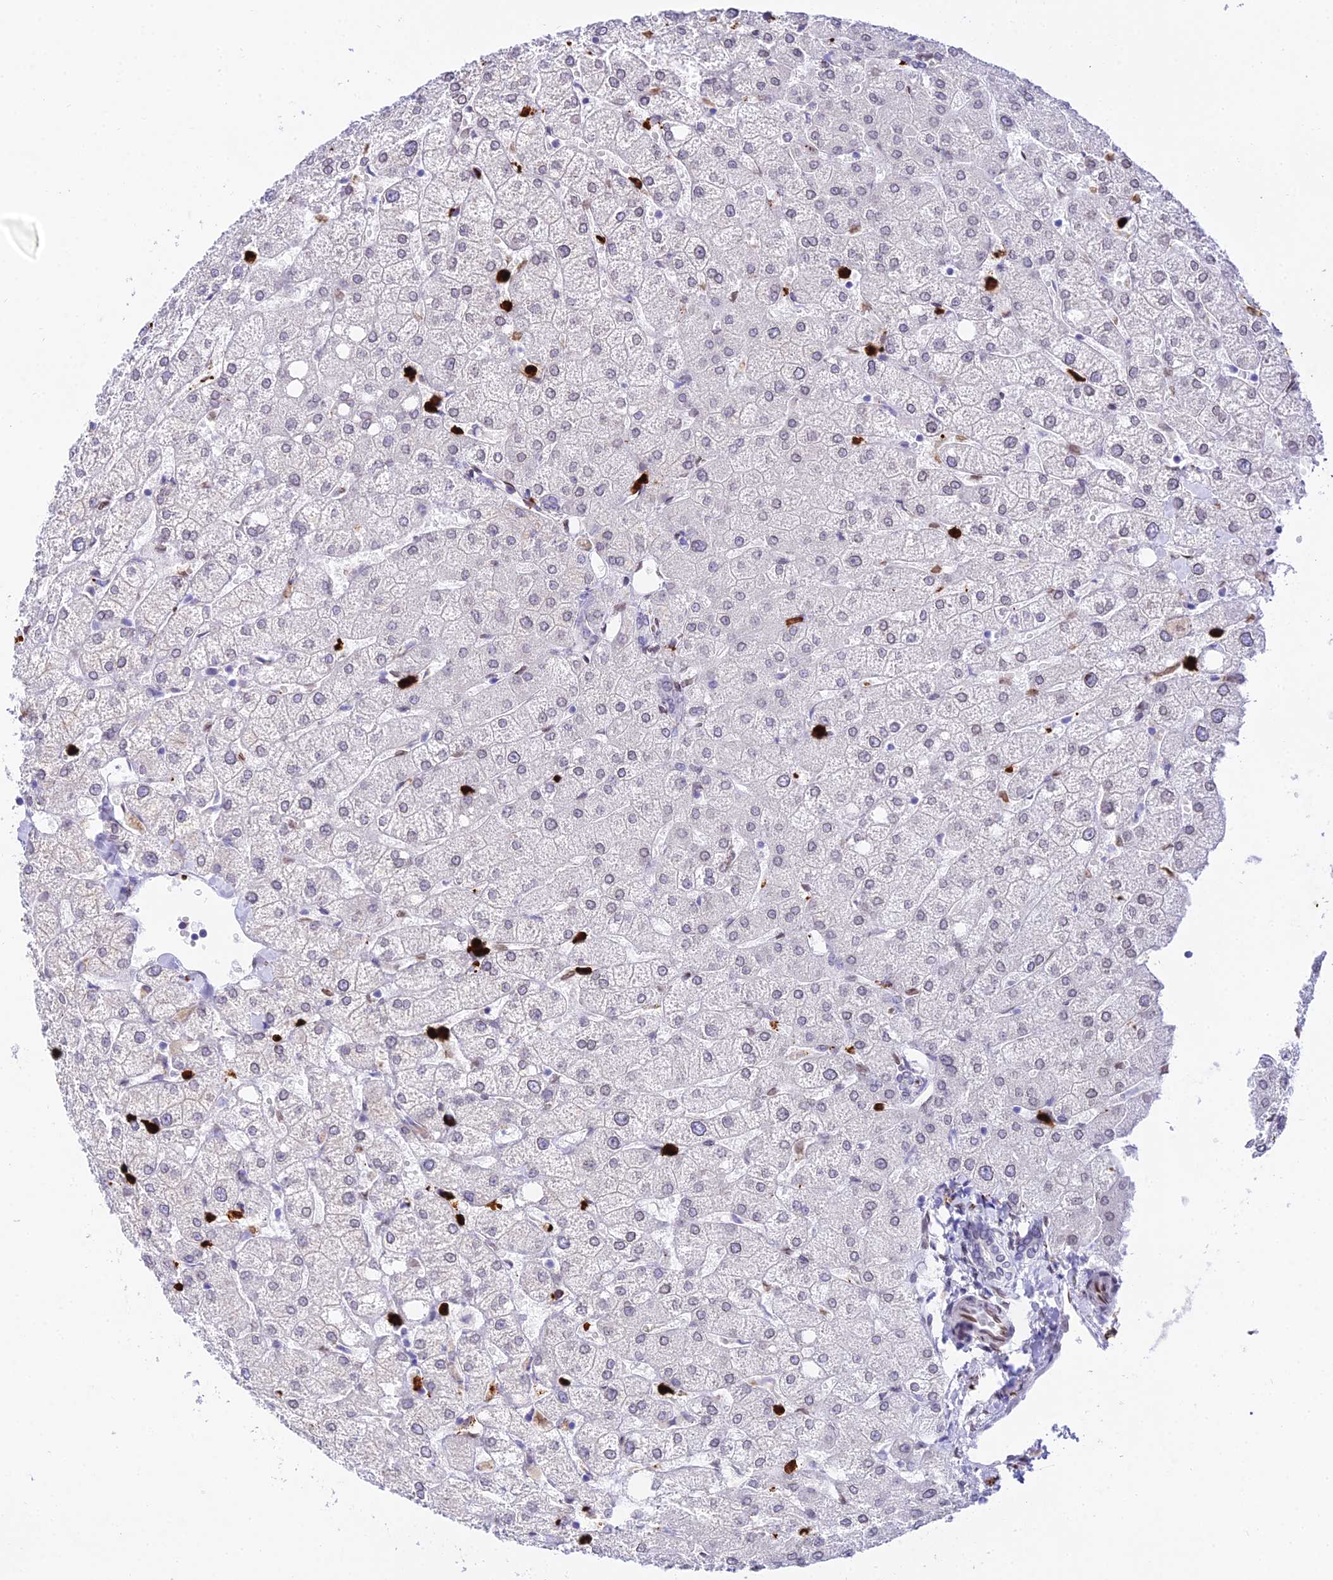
{"staining": {"intensity": "negative", "quantity": "none", "location": "none"}, "tissue": "liver", "cell_type": "Cholangiocytes", "image_type": "normal", "snomed": [{"axis": "morphology", "description": "Normal tissue, NOS"}, {"axis": "topography", "description": "Liver"}], "caption": "Human liver stained for a protein using immunohistochemistry (IHC) demonstrates no staining in cholangiocytes.", "gene": "MCM10", "patient": {"sex": "female", "age": 54}}